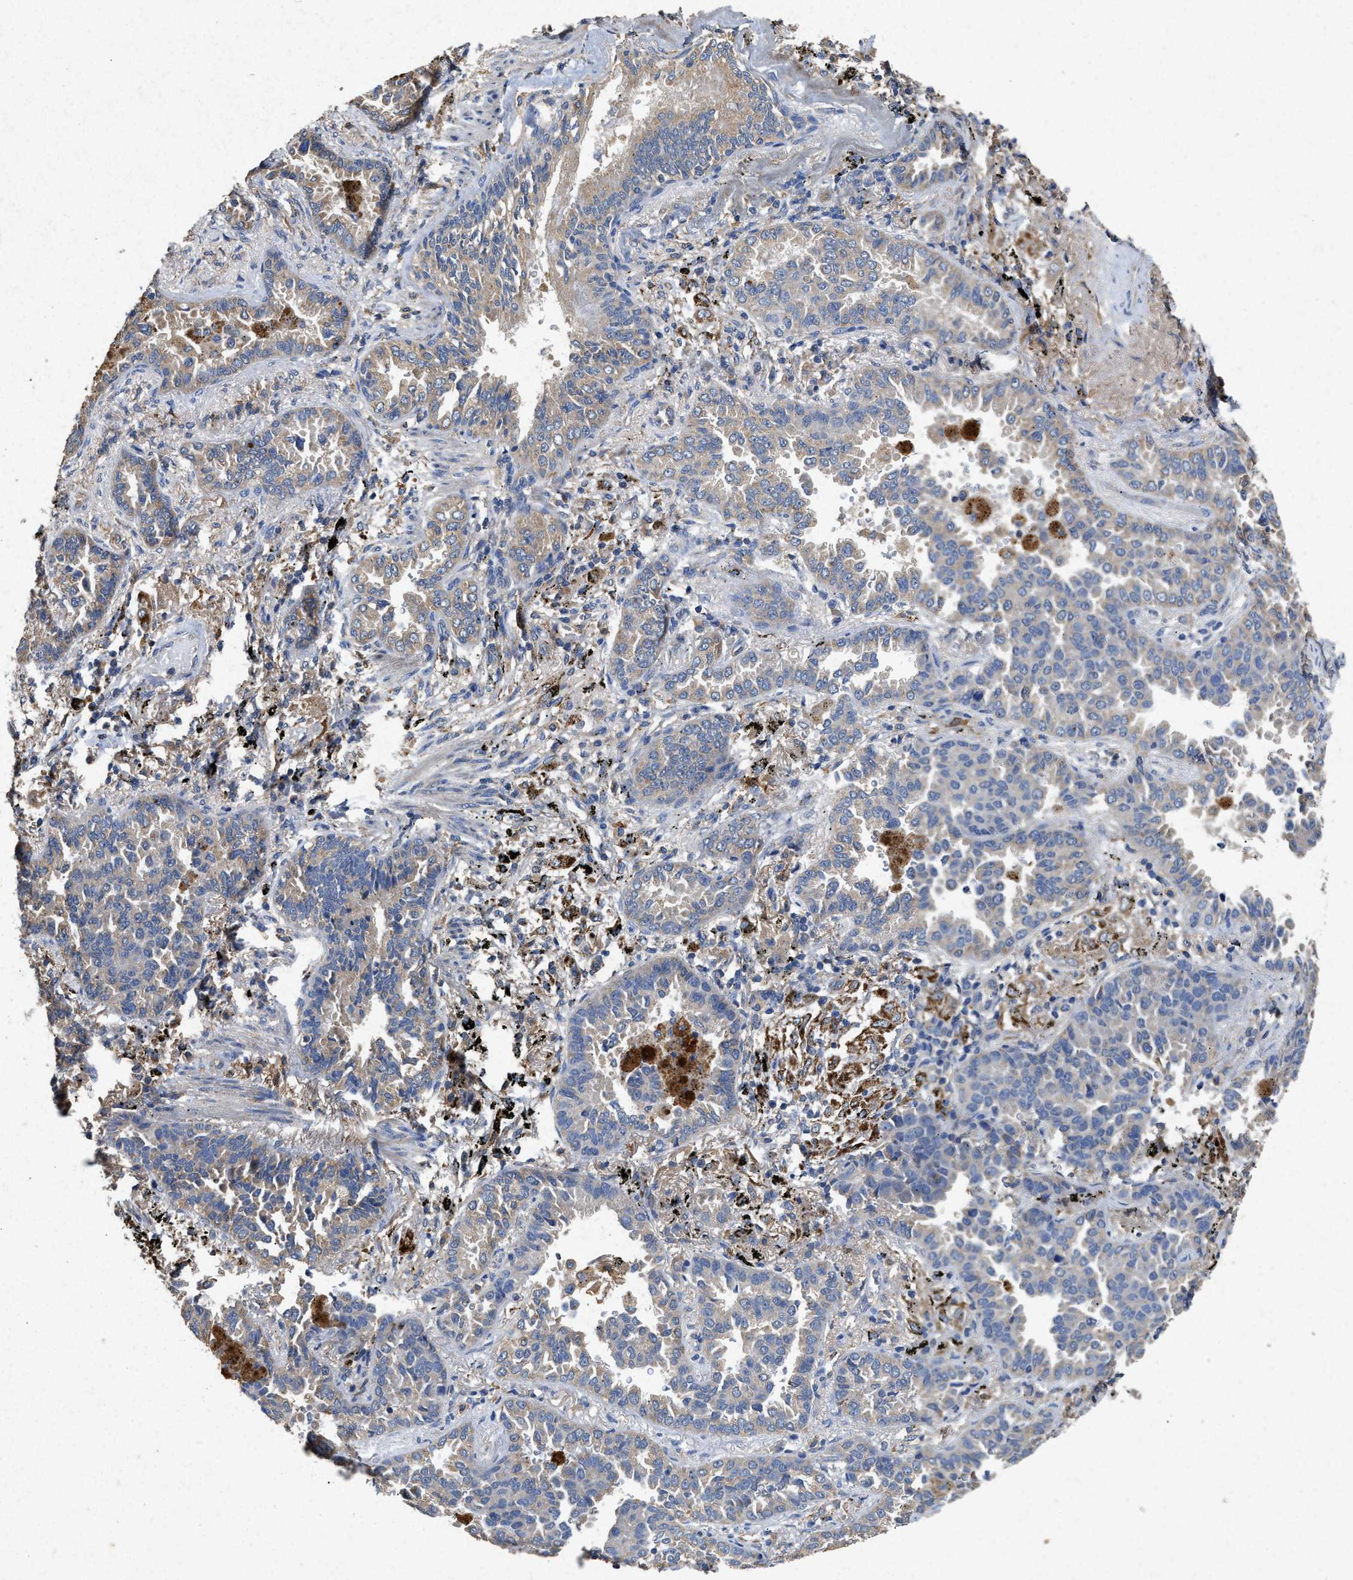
{"staining": {"intensity": "weak", "quantity": "<25%", "location": "cytoplasmic/membranous"}, "tissue": "lung cancer", "cell_type": "Tumor cells", "image_type": "cancer", "snomed": [{"axis": "morphology", "description": "Normal tissue, NOS"}, {"axis": "morphology", "description": "Adenocarcinoma, NOS"}, {"axis": "topography", "description": "Lung"}], "caption": "High magnification brightfield microscopy of lung cancer stained with DAB (3,3'-diaminobenzidine) (brown) and counterstained with hematoxylin (blue): tumor cells show no significant positivity. Brightfield microscopy of IHC stained with DAB (3,3'-diaminobenzidine) (brown) and hematoxylin (blue), captured at high magnification.", "gene": "CDK15", "patient": {"sex": "male", "age": 59}}